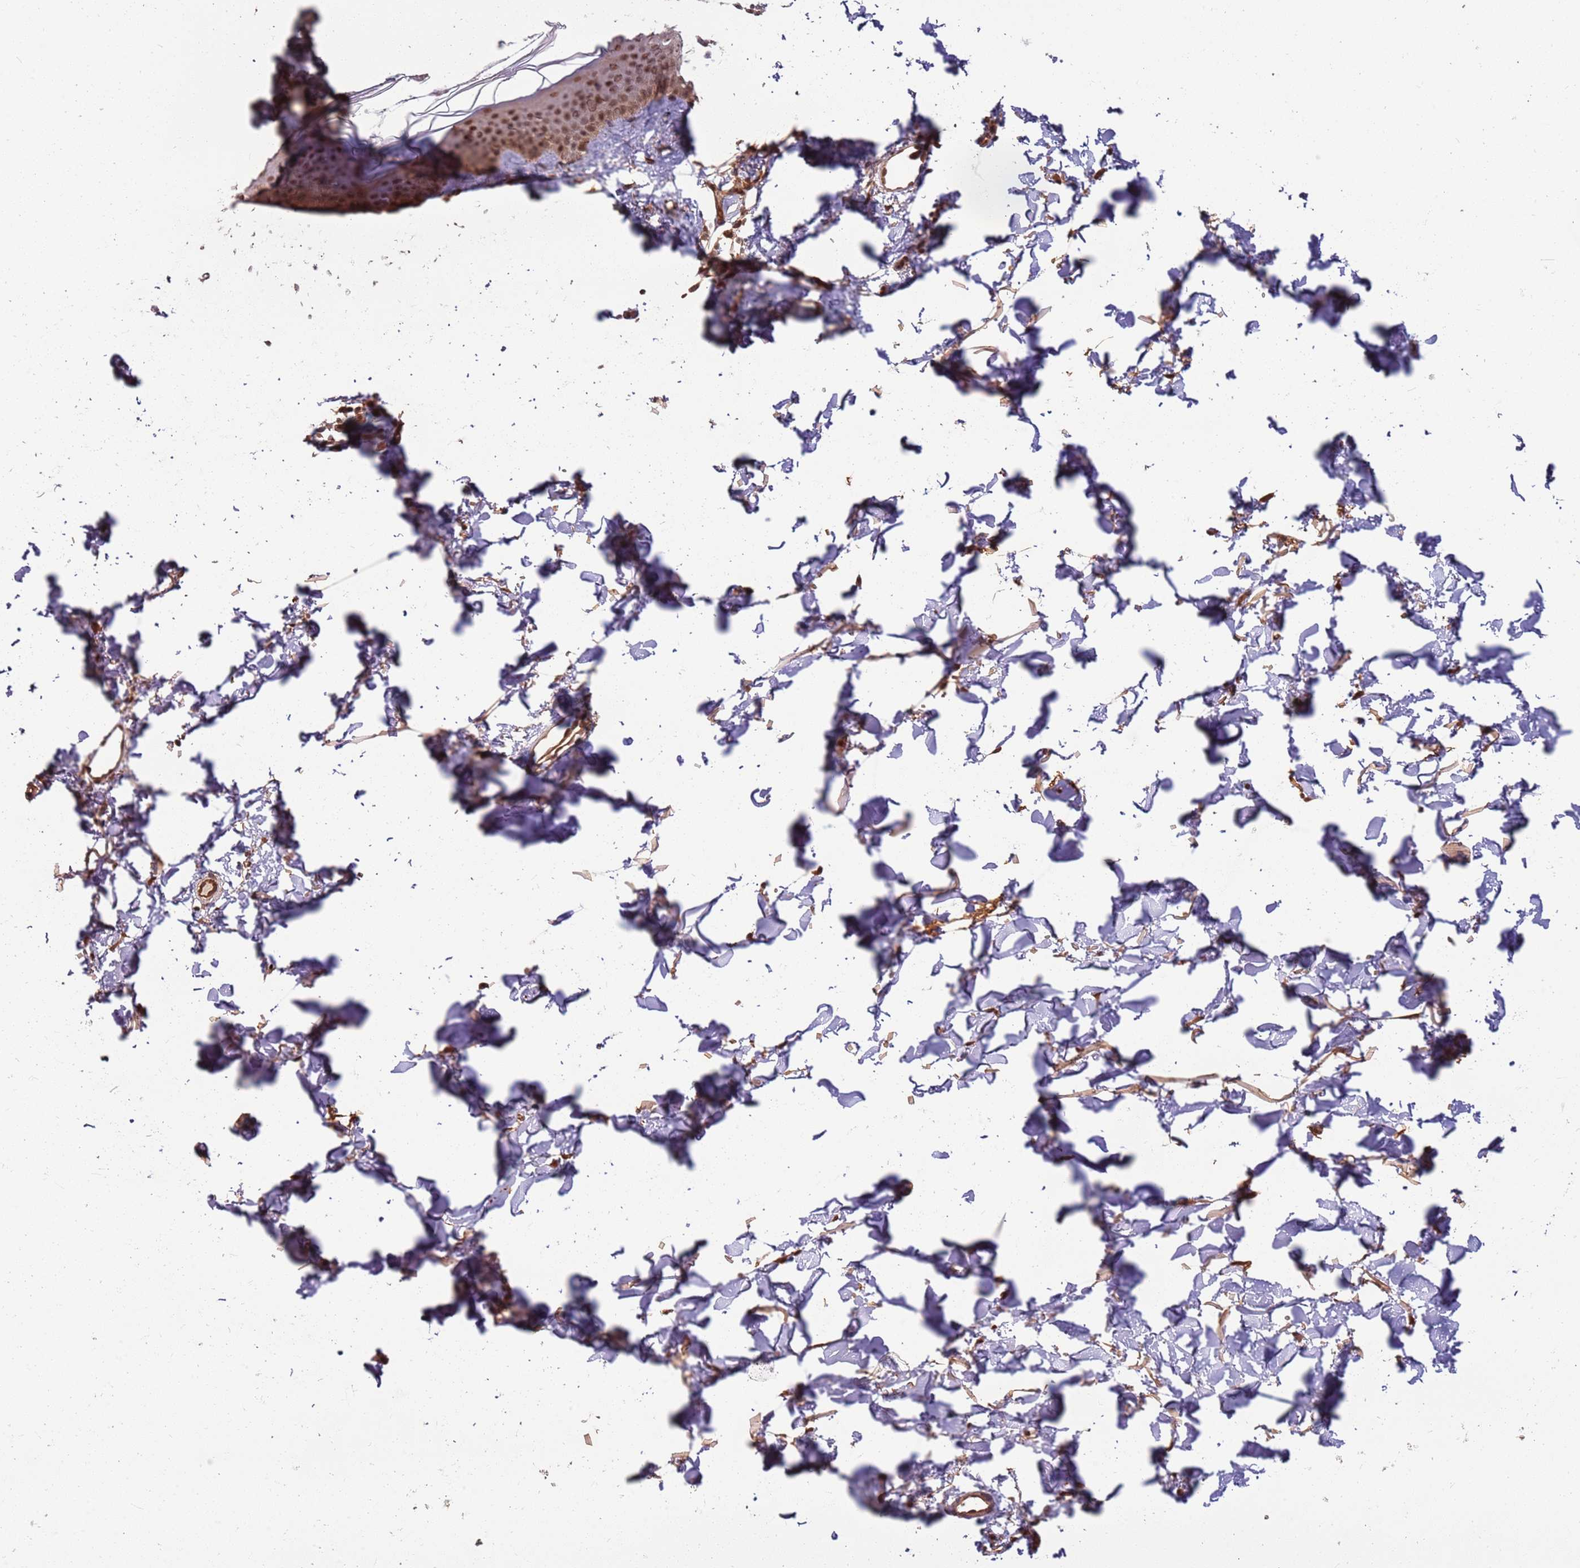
{"staining": {"intensity": "moderate", "quantity": ">75%", "location": "cytoplasmic/membranous,nuclear"}, "tissue": "skin", "cell_type": "Fibroblasts", "image_type": "normal", "snomed": [{"axis": "morphology", "description": "Normal tissue, NOS"}, {"axis": "topography", "description": "Skin"}], "caption": "Moderate cytoplasmic/membranous,nuclear positivity for a protein is identified in approximately >75% of fibroblasts of unremarkable skin using immunohistochemistry (IHC).", "gene": "PGLS", "patient": {"sex": "female", "age": 58}}